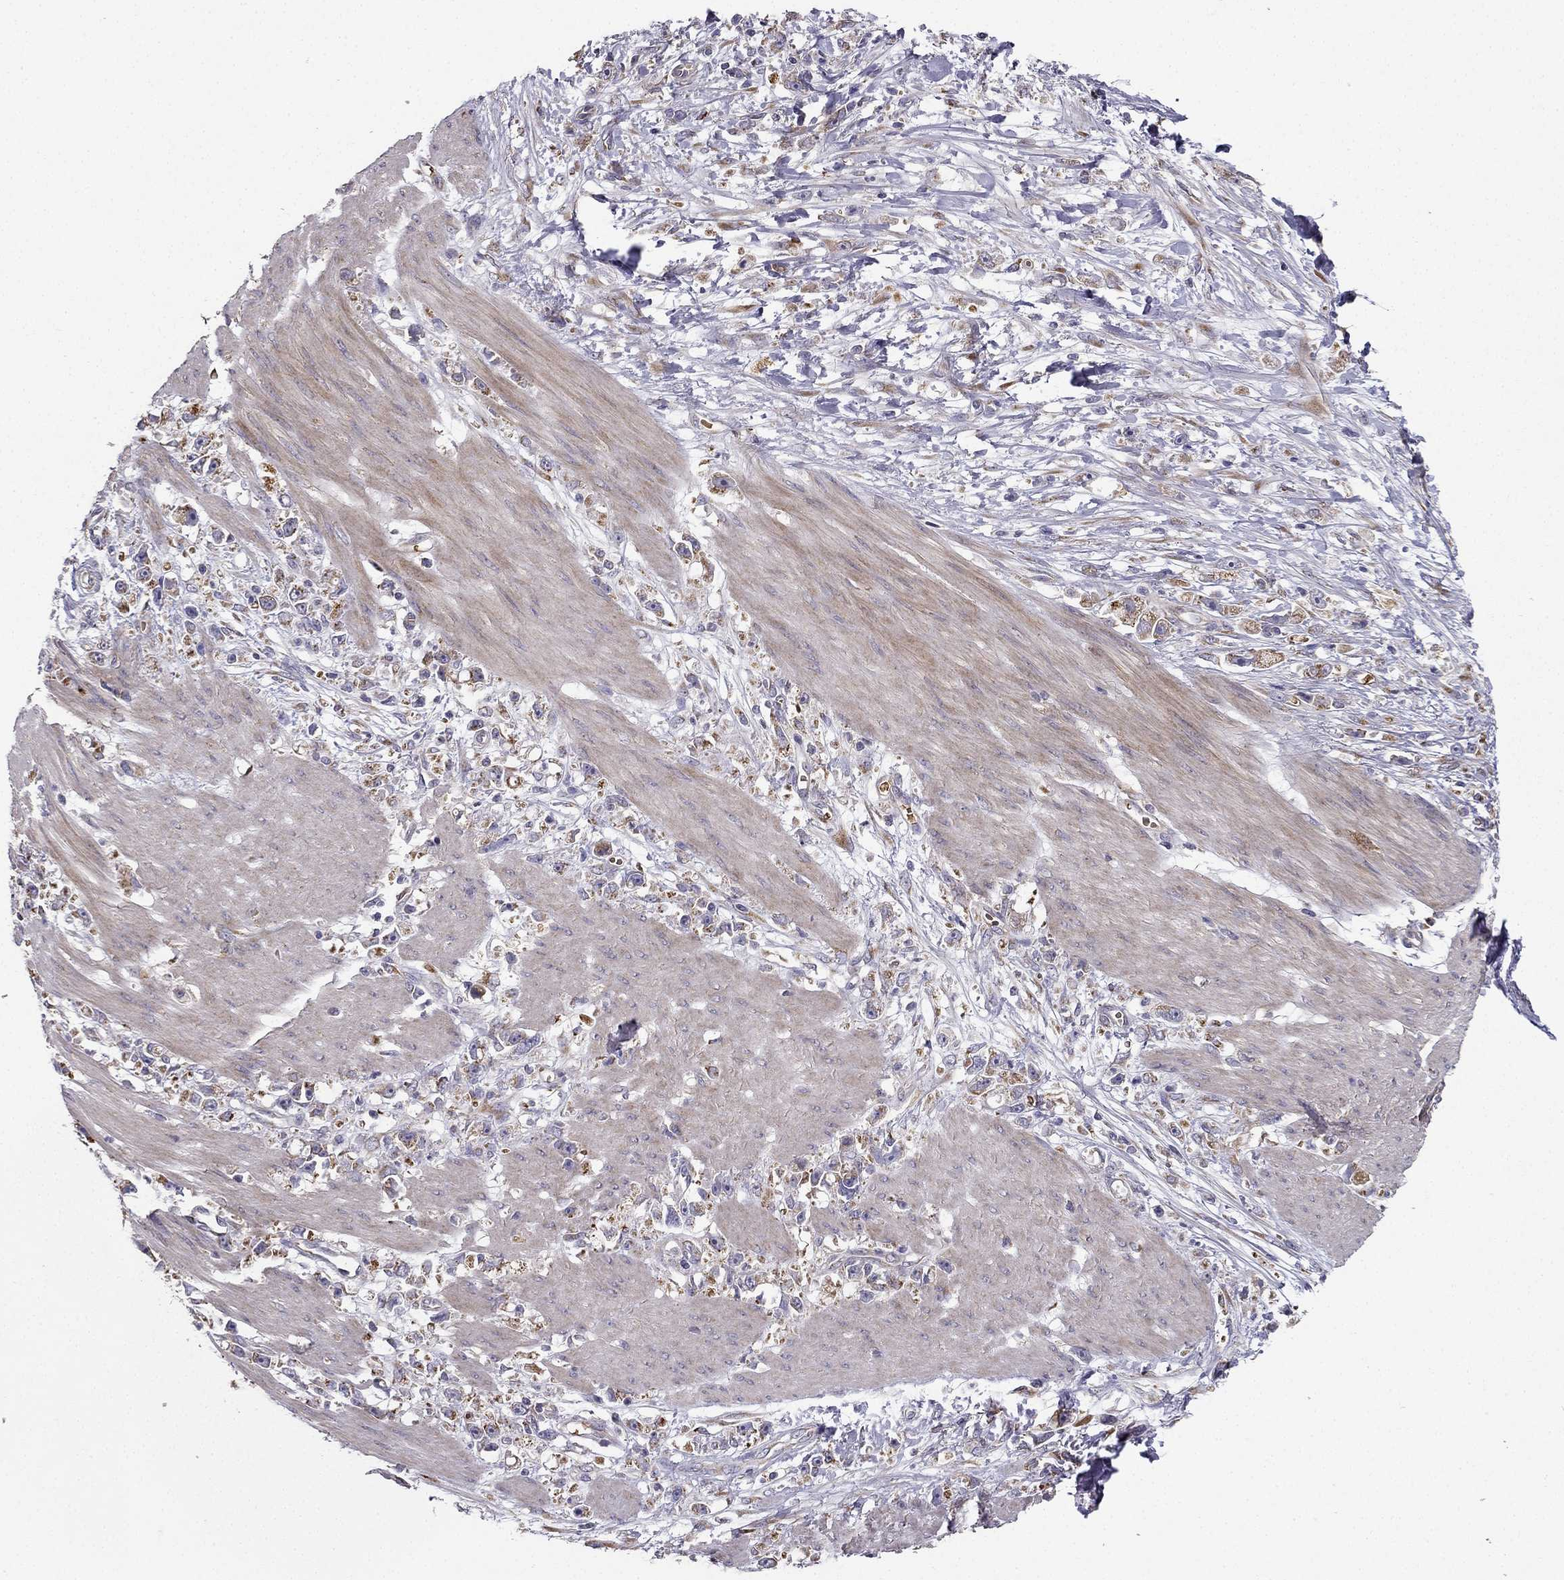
{"staining": {"intensity": "moderate", "quantity": "<25%", "location": "cytoplasmic/membranous"}, "tissue": "stomach cancer", "cell_type": "Tumor cells", "image_type": "cancer", "snomed": [{"axis": "morphology", "description": "Adenocarcinoma, NOS"}, {"axis": "topography", "description": "Stomach"}], "caption": "Stomach cancer stained with immunohistochemistry (IHC) reveals moderate cytoplasmic/membranous expression in approximately <25% of tumor cells. The protein is stained brown, and the nuclei are stained in blue (DAB (3,3'-diaminobenzidine) IHC with brightfield microscopy, high magnification).", "gene": "B4GALT7", "patient": {"sex": "female", "age": 59}}